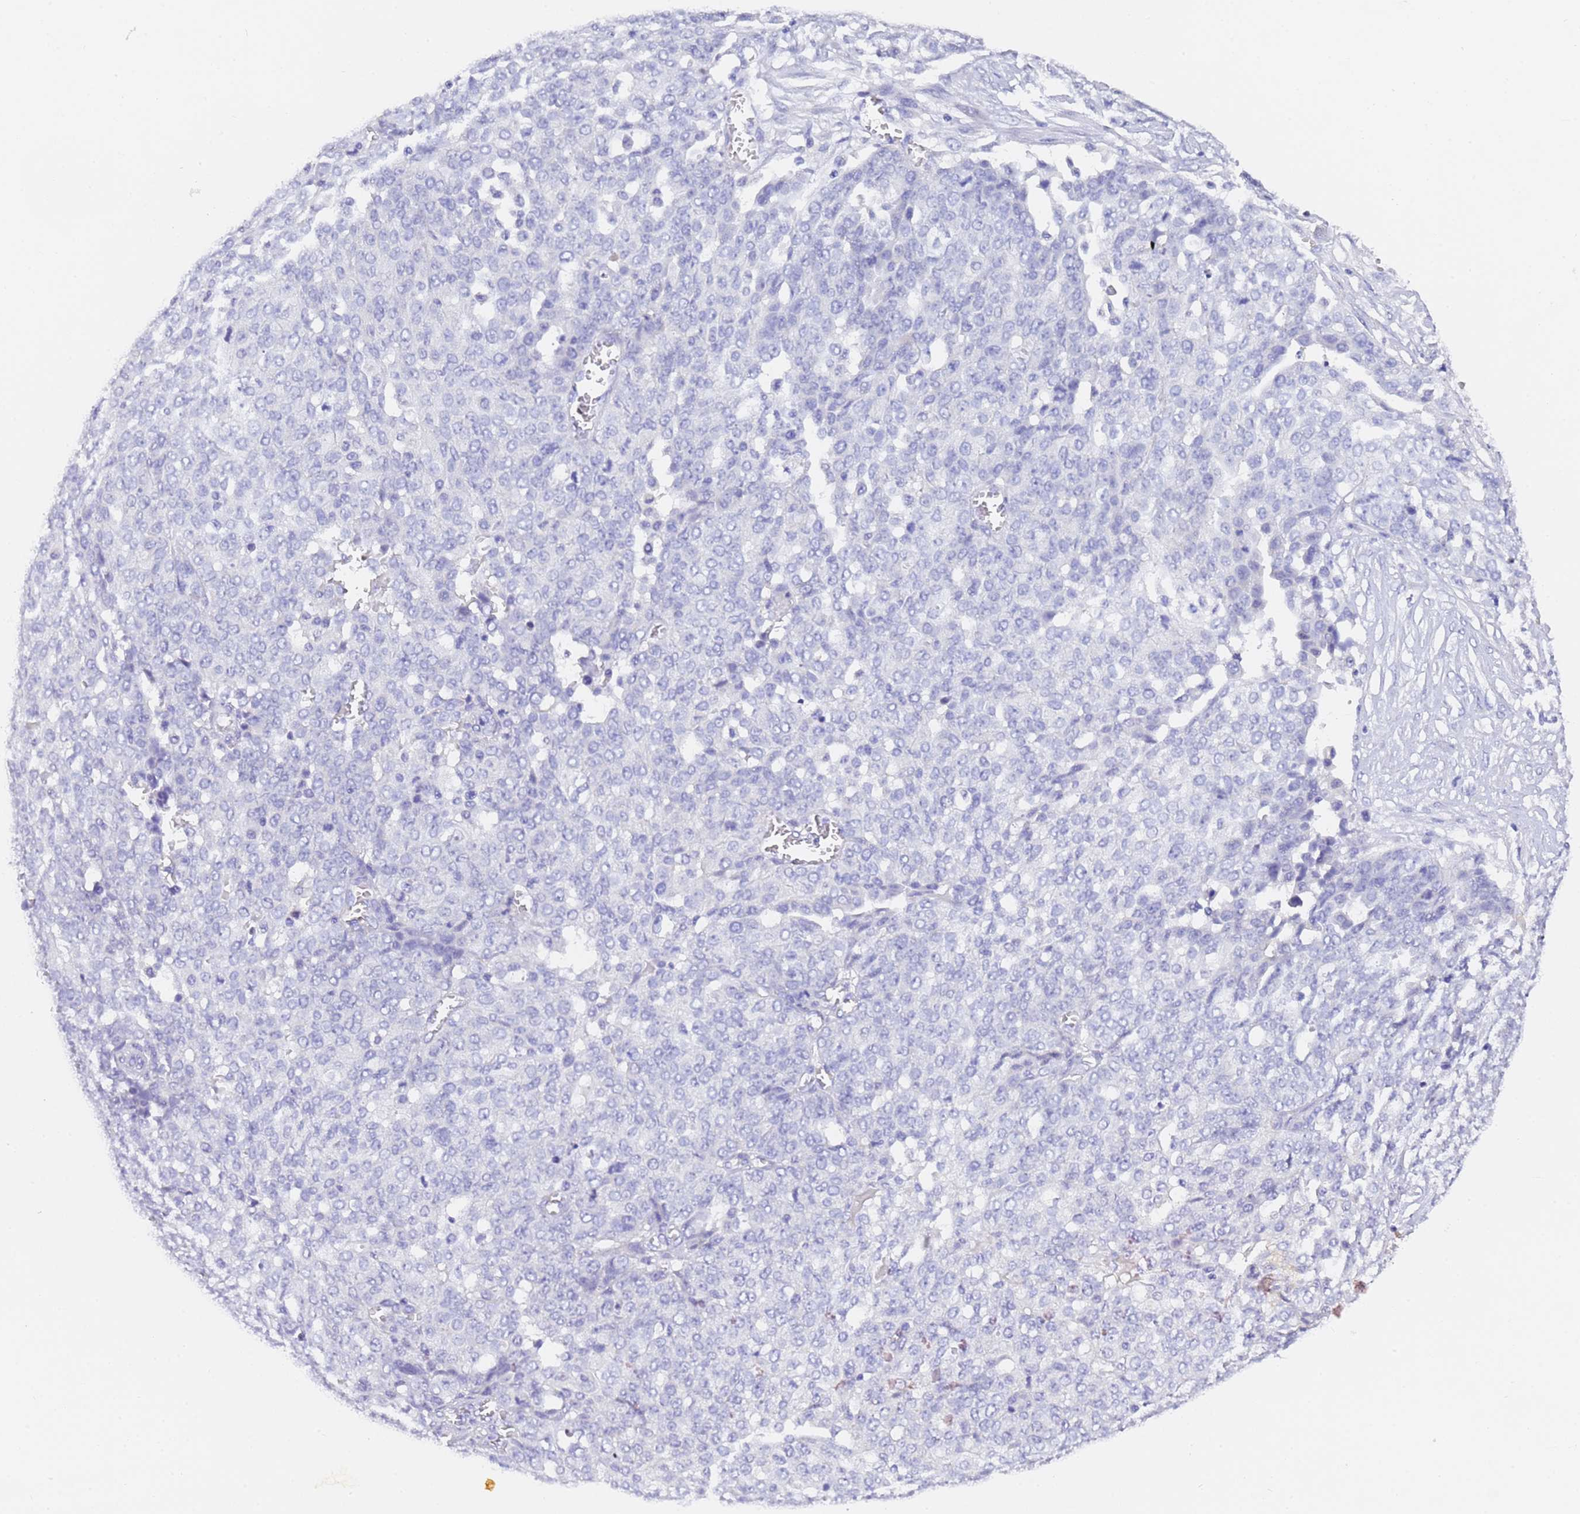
{"staining": {"intensity": "negative", "quantity": "none", "location": "none"}, "tissue": "ovarian cancer", "cell_type": "Tumor cells", "image_type": "cancer", "snomed": [{"axis": "morphology", "description": "Cystadenocarcinoma, serous, NOS"}, {"axis": "topography", "description": "Soft tissue"}, {"axis": "topography", "description": "Ovary"}], "caption": "Immunohistochemistry (IHC) photomicrograph of neoplastic tissue: ovarian cancer stained with DAB (3,3'-diaminobenzidine) demonstrates no significant protein staining in tumor cells.", "gene": "GABRA1", "patient": {"sex": "female", "age": 57}}